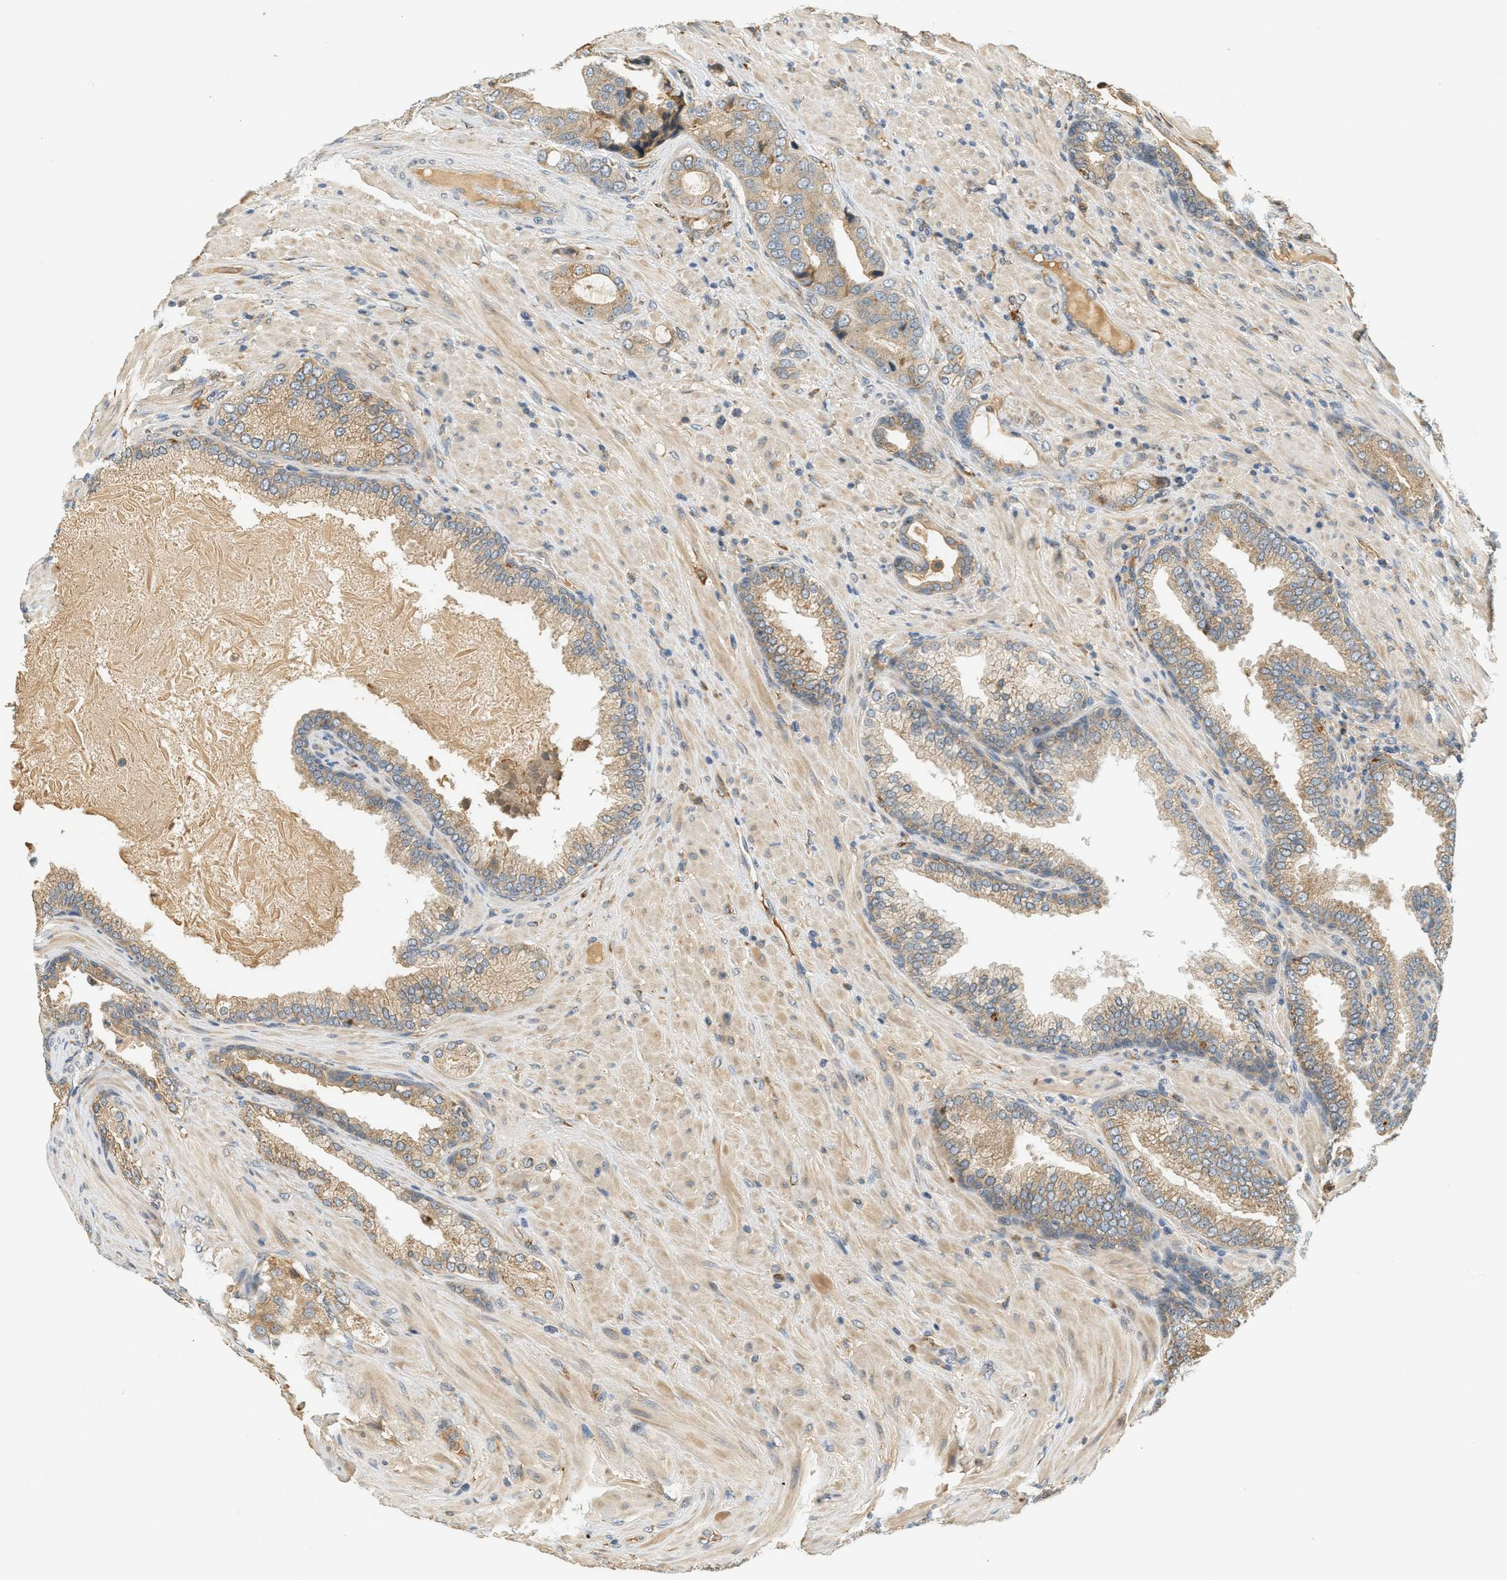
{"staining": {"intensity": "weak", "quantity": ">75%", "location": "cytoplasmic/membranous"}, "tissue": "prostate cancer", "cell_type": "Tumor cells", "image_type": "cancer", "snomed": [{"axis": "morphology", "description": "Adenocarcinoma, High grade"}, {"axis": "topography", "description": "Prostate"}], "caption": "A high-resolution histopathology image shows immunohistochemistry staining of prostate high-grade adenocarcinoma, which shows weak cytoplasmic/membranous staining in approximately >75% of tumor cells.", "gene": "PDK1", "patient": {"sex": "male", "age": 50}}